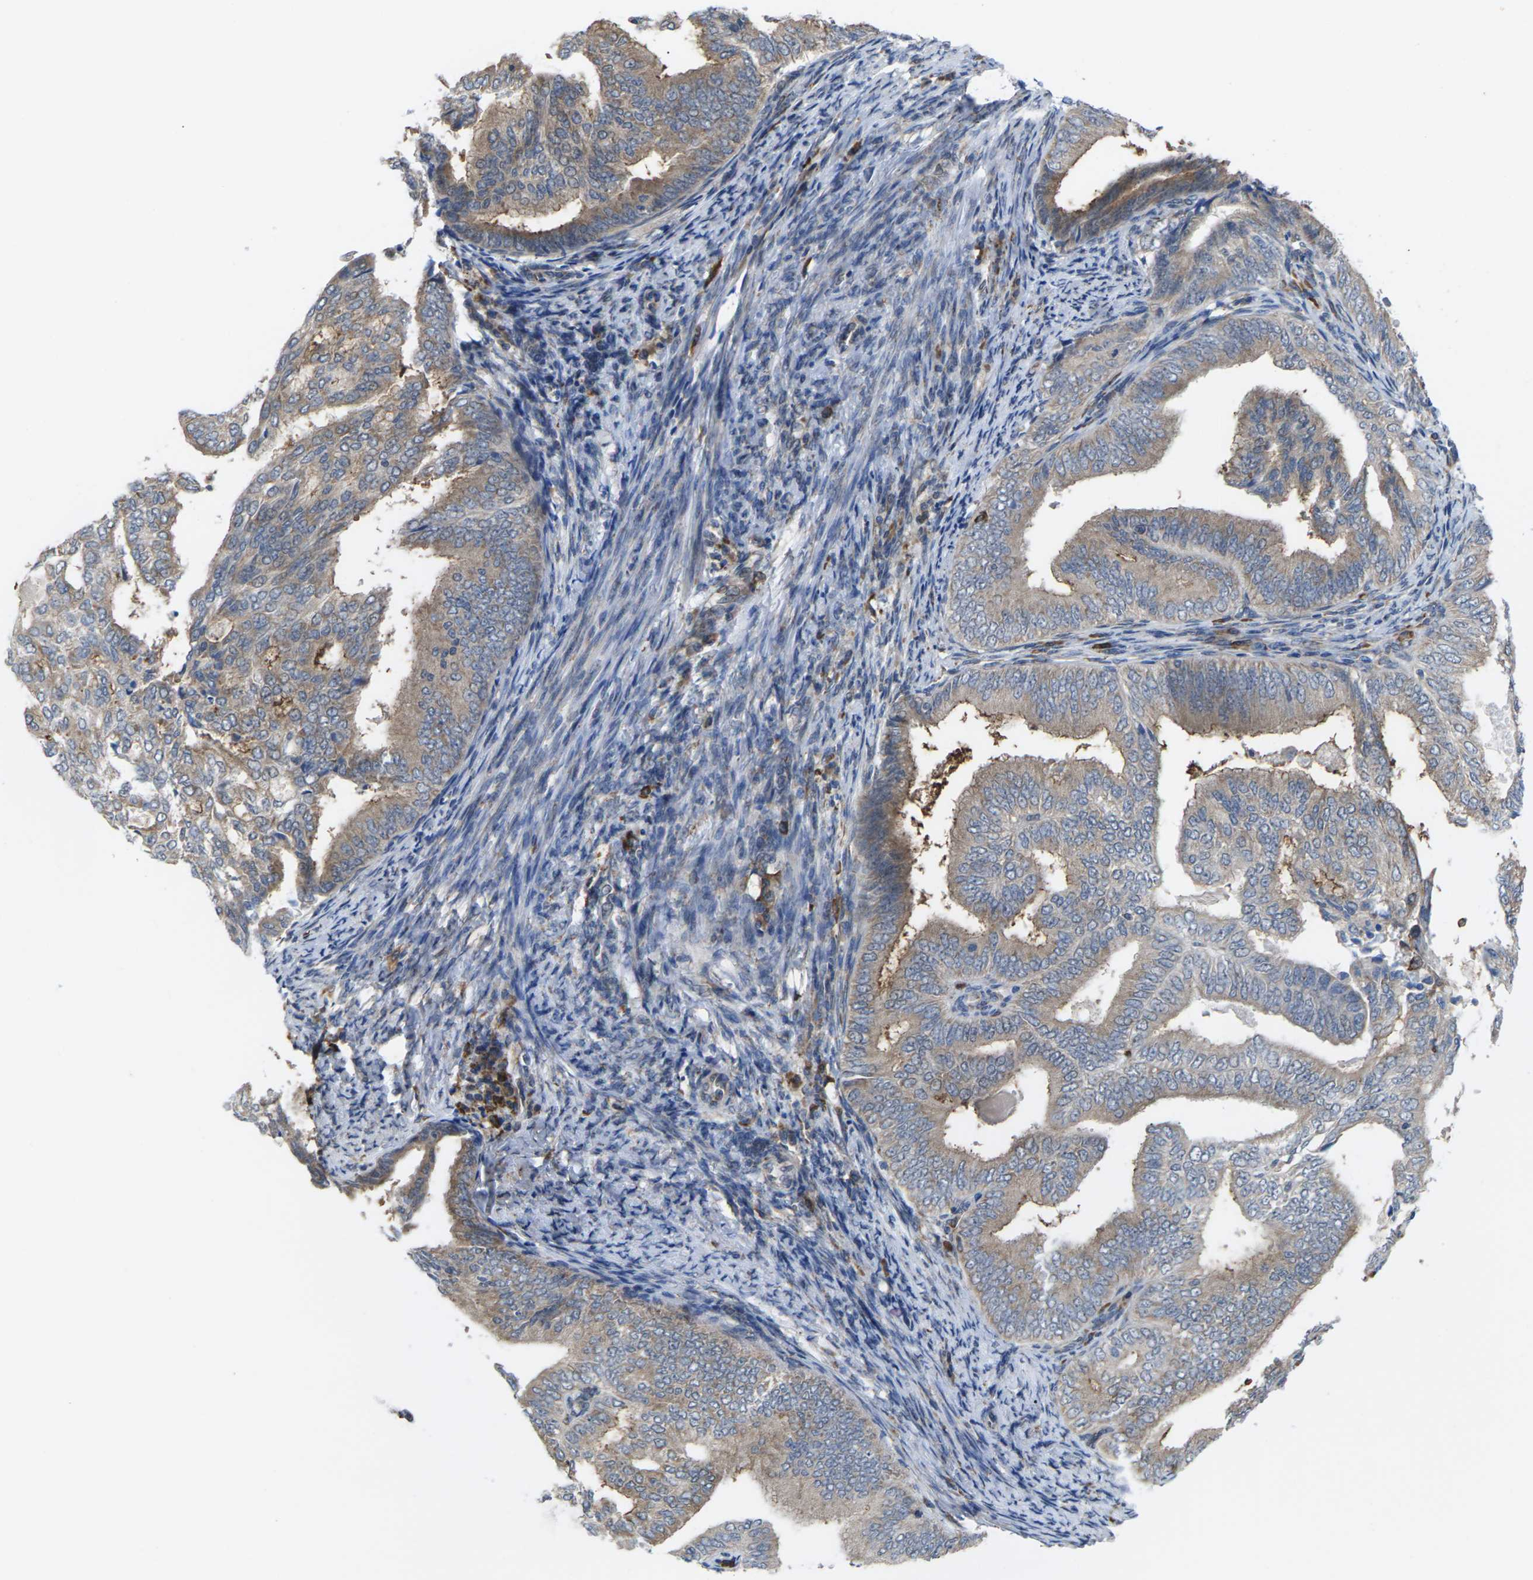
{"staining": {"intensity": "moderate", "quantity": "25%-75%", "location": "cytoplasmic/membranous"}, "tissue": "endometrial cancer", "cell_type": "Tumor cells", "image_type": "cancer", "snomed": [{"axis": "morphology", "description": "Adenocarcinoma, NOS"}, {"axis": "topography", "description": "Endometrium"}], "caption": "Moderate cytoplasmic/membranous protein positivity is present in about 25%-75% of tumor cells in endometrial cancer (adenocarcinoma).", "gene": "PDZK1IP1", "patient": {"sex": "female", "age": 58}}